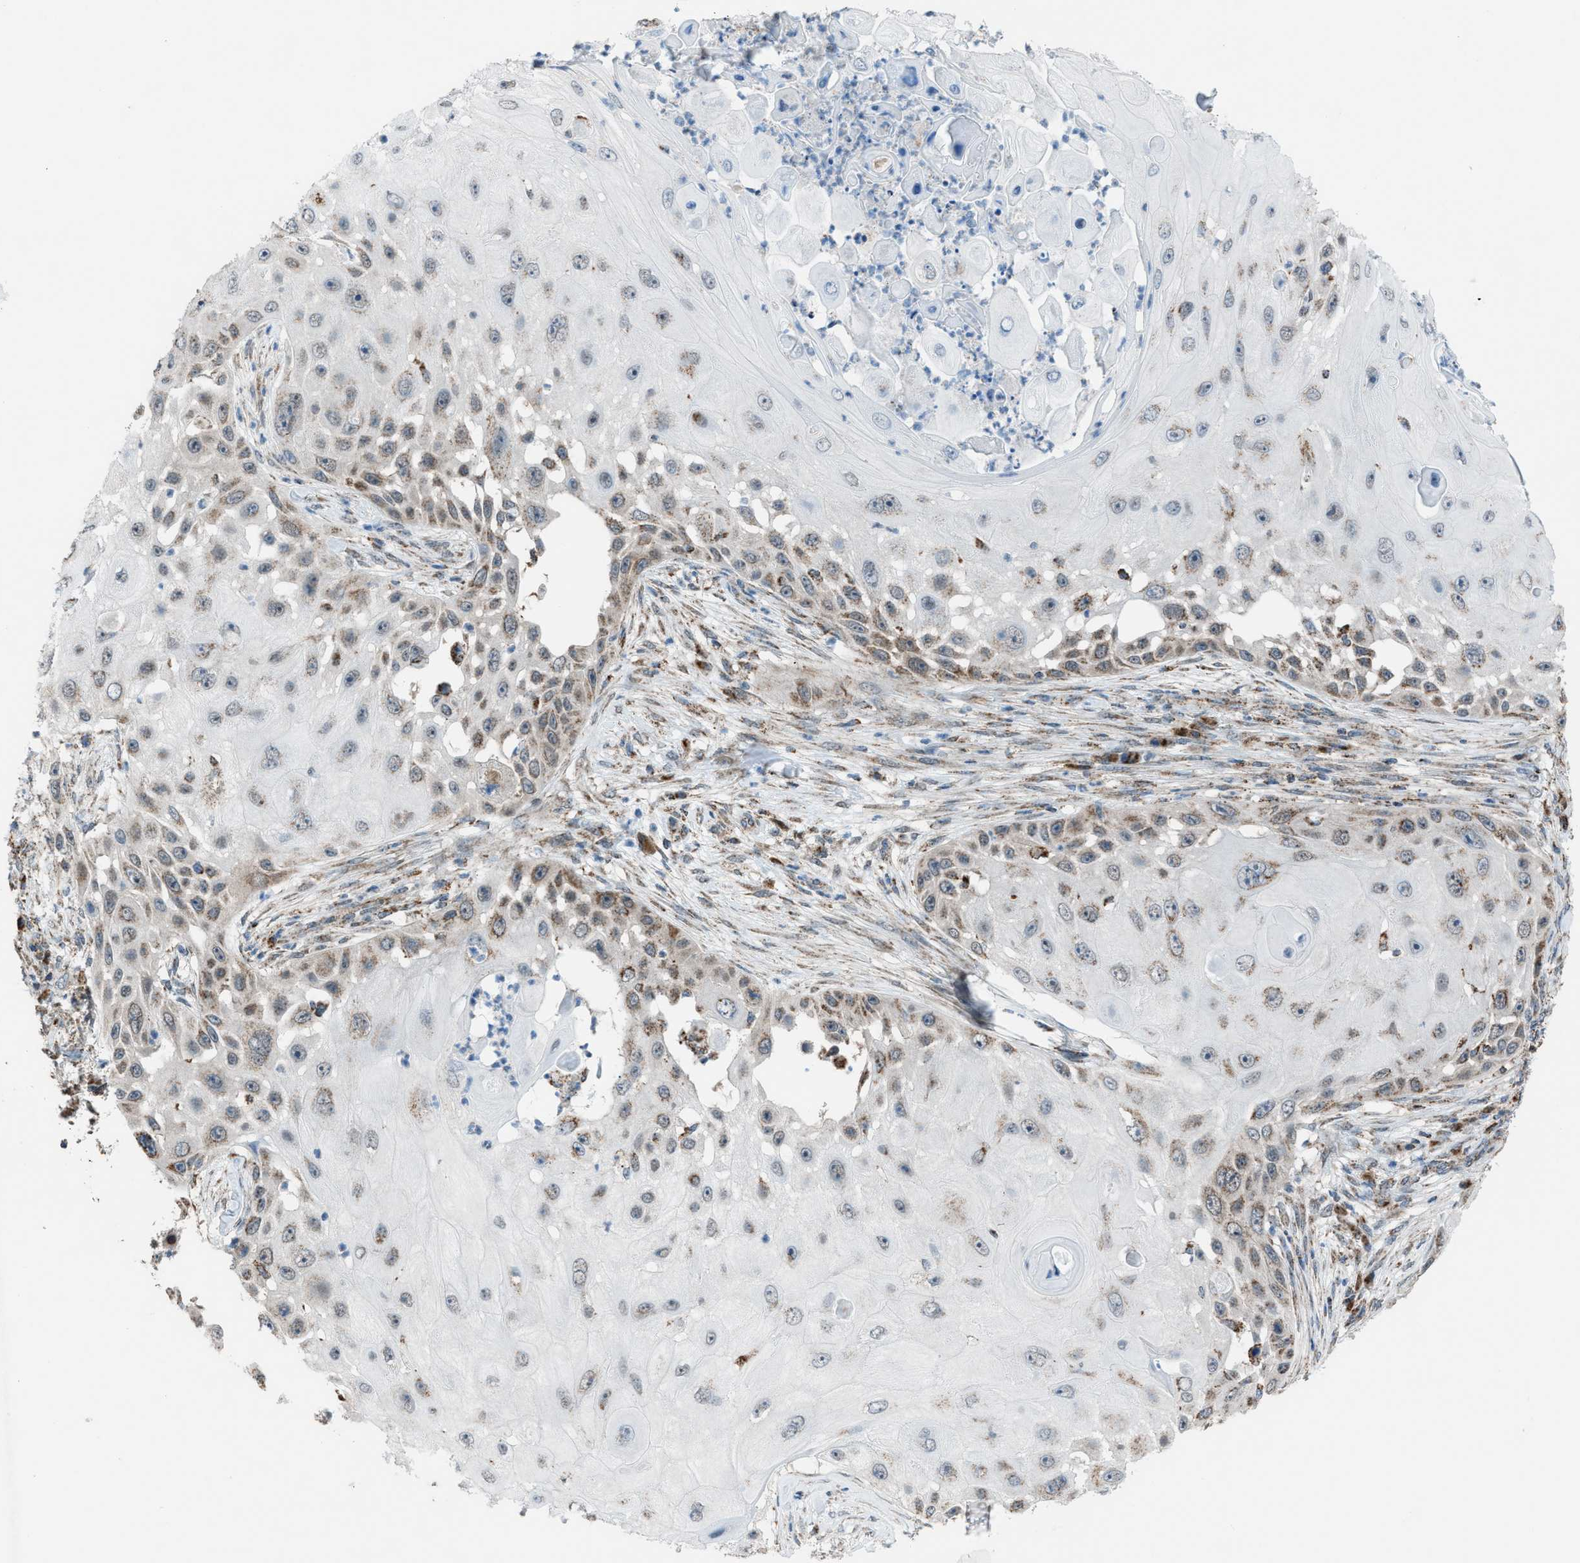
{"staining": {"intensity": "moderate", "quantity": "25%-75%", "location": "cytoplasmic/membranous"}, "tissue": "skin cancer", "cell_type": "Tumor cells", "image_type": "cancer", "snomed": [{"axis": "morphology", "description": "Squamous cell carcinoma, NOS"}, {"axis": "topography", "description": "Skin"}], "caption": "Immunohistochemistry (IHC) staining of skin cancer (squamous cell carcinoma), which exhibits medium levels of moderate cytoplasmic/membranous positivity in approximately 25%-75% of tumor cells indicating moderate cytoplasmic/membranous protein staining. The staining was performed using DAB (3,3'-diaminobenzidine) (brown) for protein detection and nuclei were counterstained in hematoxylin (blue).", "gene": "SRM", "patient": {"sex": "female", "age": 44}}